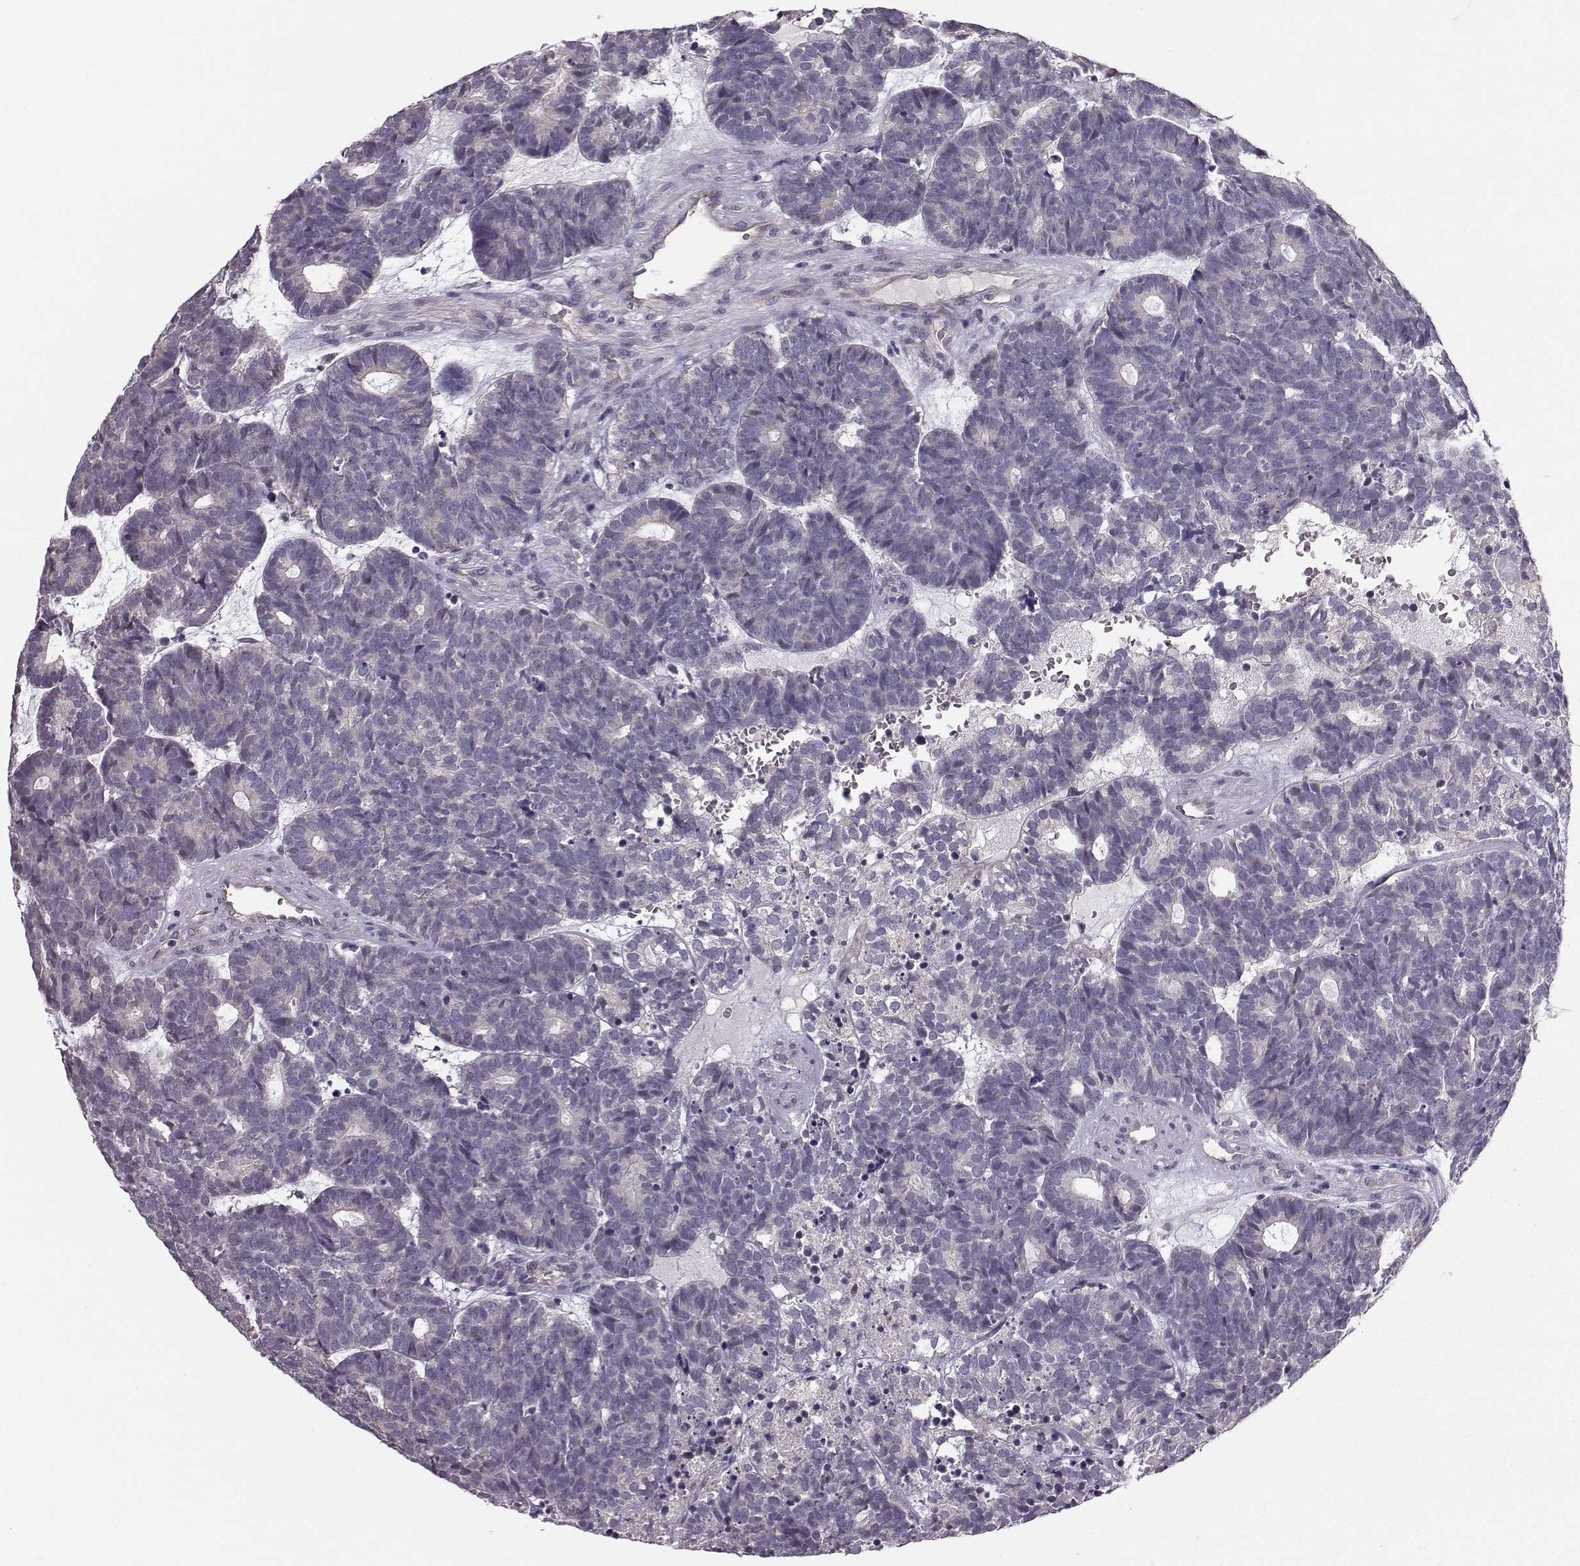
{"staining": {"intensity": "negative", "quantity": "none", "location": "none"}, "tissue": "head and neck cancer", "cell_type": "Tumor cells", "image_type": "cancer", "snomed": [{"axis": "morphology", "description": "Adenocarcinoma, NOS"}, {"axis": "topography", "description": "Head-Neck"}], "caption": "The histopathology image displays no staining of tumor cells in head and neck adenocarcinoma. The staining was performed using DAB to visualize the protein expression in brown, while the nuclei were stained in blue with hematoxylin (Magnification: 20x).", "gene": "TSPYL5", "patient": {"sex": "female", "age": 81}}